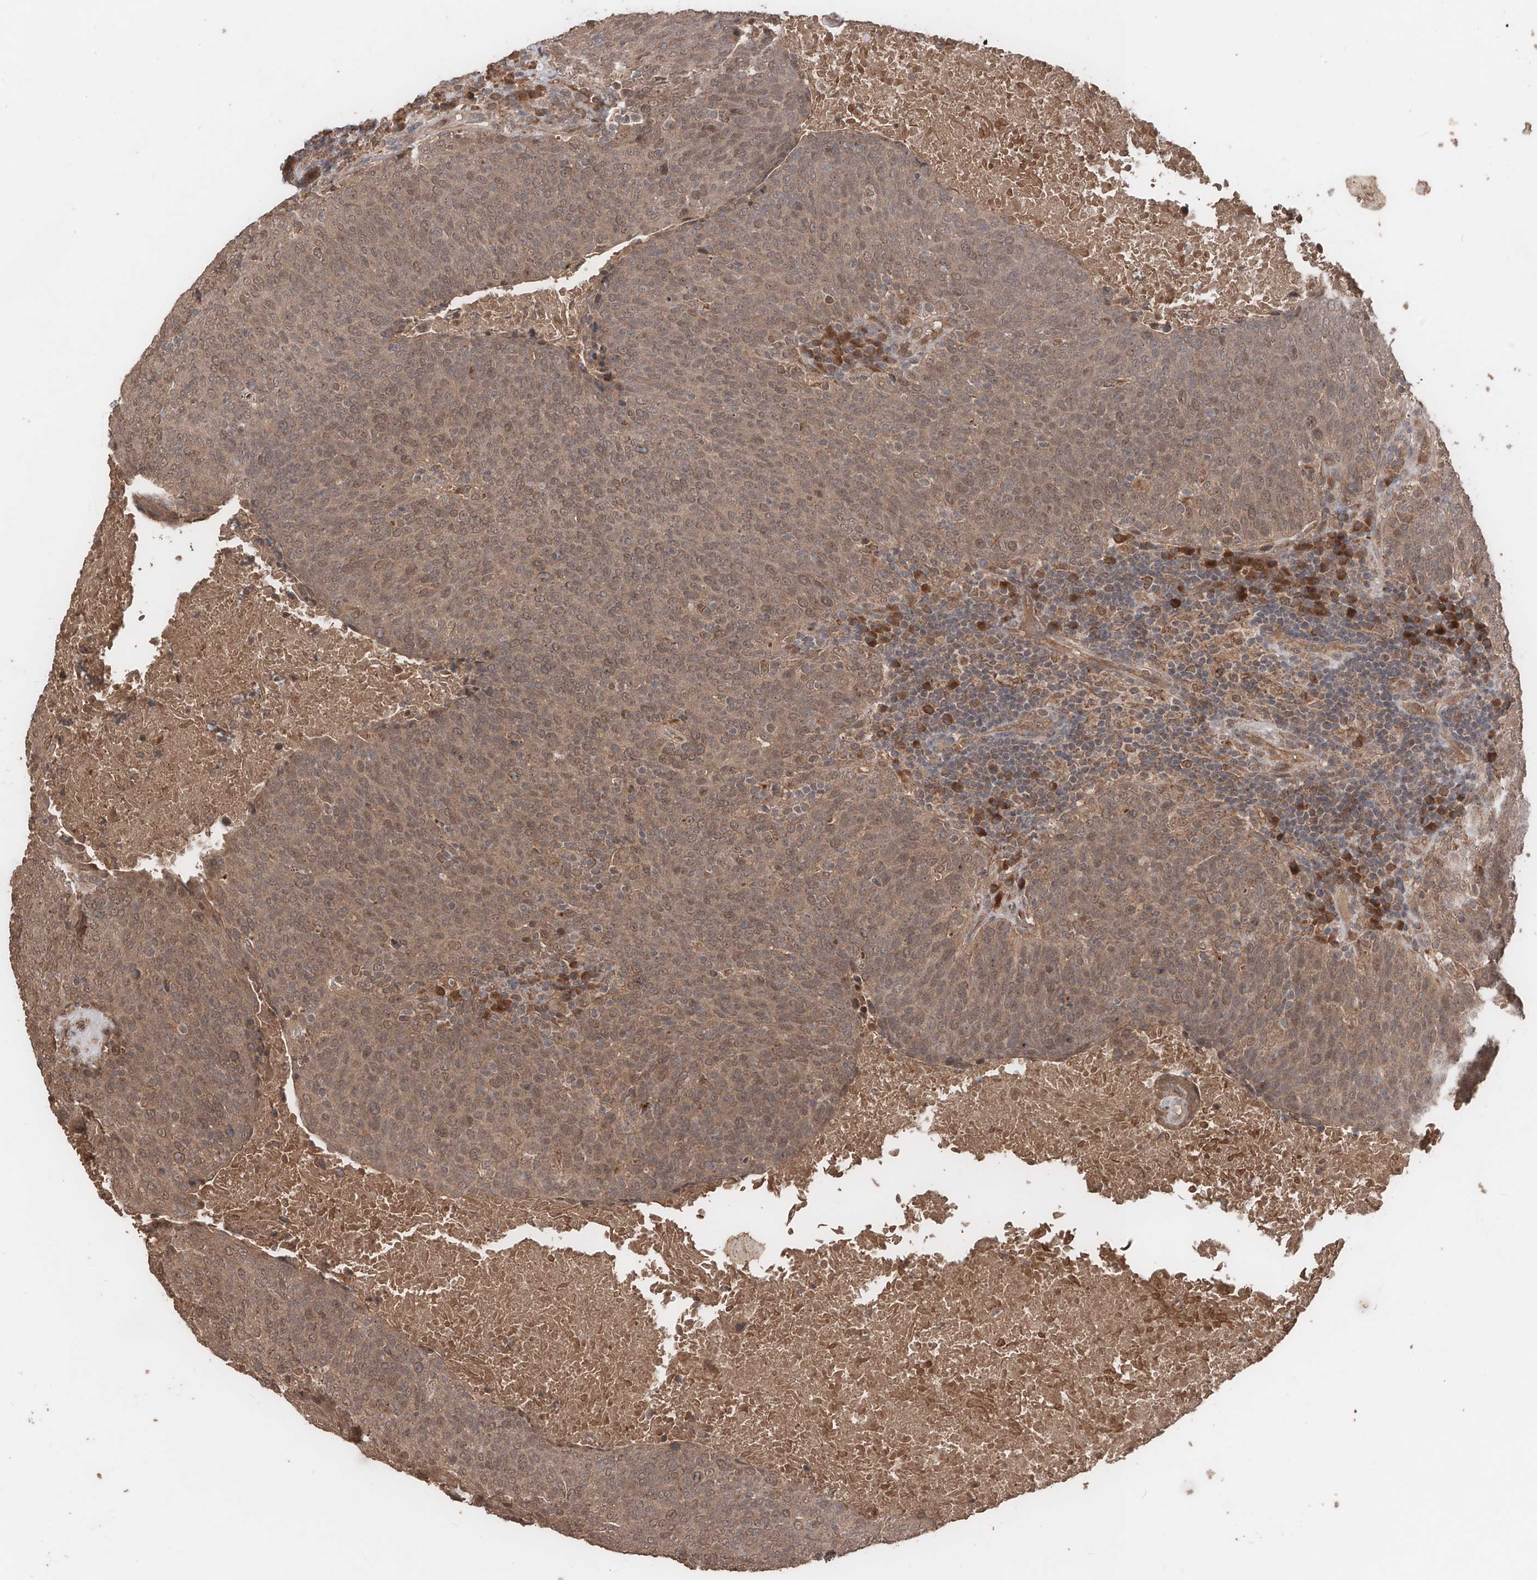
{"staining": {"intensity": "moderate", "quantity": ">75%", "location": "cytoplasmic/membranous,nuclear"}, "tissue": "head and neck cancer", "cell_type": "Tumor cells", "image_type": "cancer", "snomed": [{"axis": "morphology", "description": "Squamous cell carcinoma, NOS"}, {"axis": "morphology", "description": "Squamous cell carcinoma, metastatic, NOS"}, {"axis": "topography", "description": "Lymph node"}, {"axis": "topography", "description": "Head-Neck"}], "caption": "A brown stain shows moderate cytoplasmic/membranous and nuclear staining of a protein in squamous cell carcinoma (head and neck) tumor cells.", "gene": "FAM135A", "patient": {"sex": "male", "age": 62}}